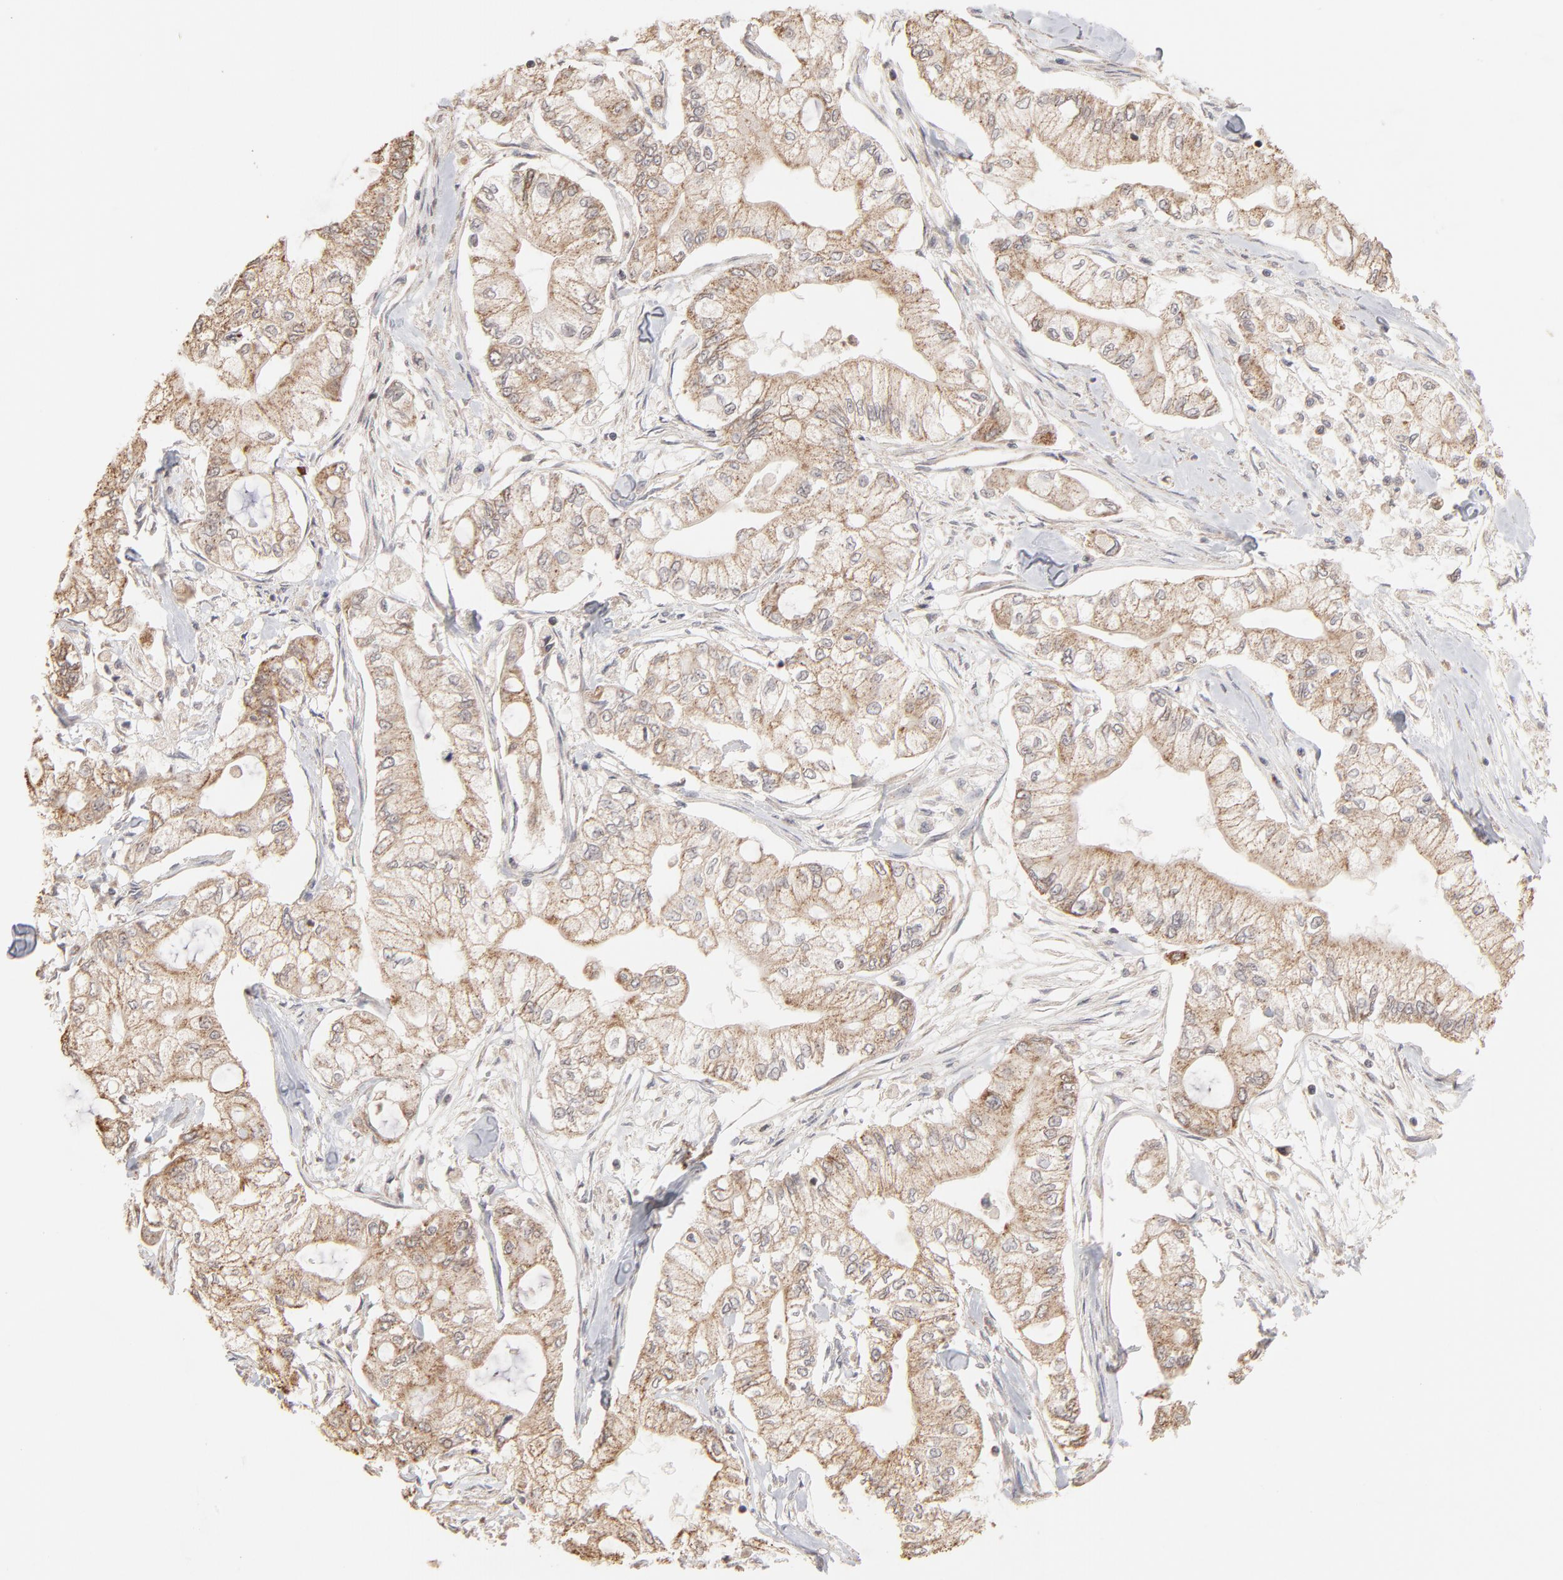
{"staining": {"intensity": "weak", "quantity": ">75%", "location": "cytoplasmic/membranous"}, "tissue": "pancreatic cancer", "cell_type": "Tumor cells", "image_type": "cancer", "snomed": [{"axis": "morphology", "description": "Adenocarcinoma, NOS"}, {"axis": "topography", "description": "Pancreas"}], "caption": "Immunohistochemistry (IHC) staining of pancreatic adenocarcinoma, which demonstrates low levels of weak cytoplasmic/membranous expression in about >75% of tumor cells indicating weak cytoplasmic/membranous protein expression. The staining was performed using DAB (brown) for protein detection and nuclei were counterstained in hematoxylin (blue).", "gene": "ARIH1", "patient": {"sex": "male", "age": 79}}